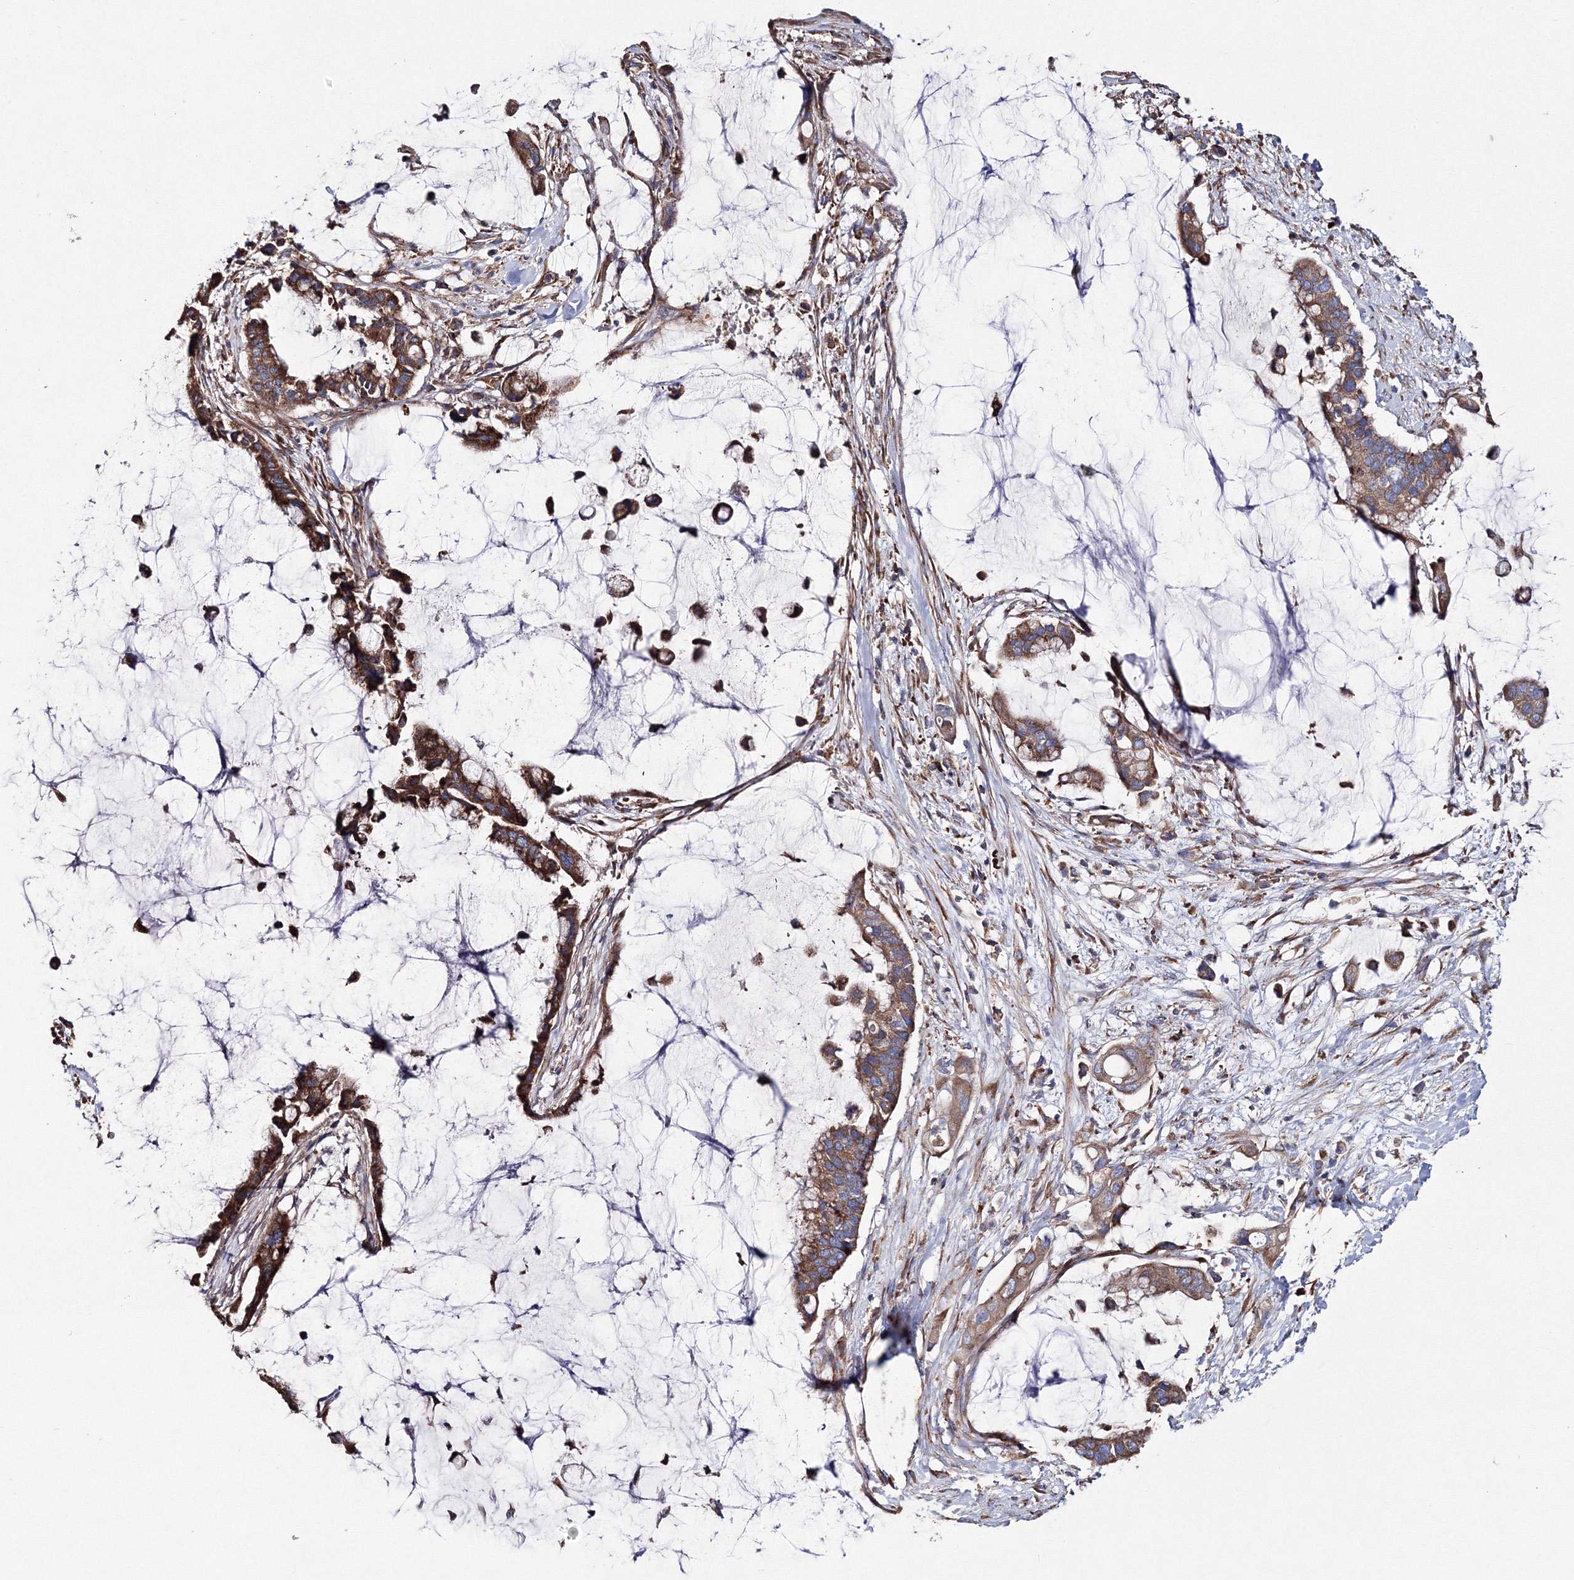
{"staining": {"intensity": "moderate", "quantity": ">75%", "location": "cytoplasmic/membranous"}, "tissue": "pancreatic cancer", "cell_type": "Tumor cells", "image_type": "cancer", "snomed": [{"axis": "morphology", "description": "Adenocarcinoma, NOS"}, {"axis": "topography", "description": "Pancreas"}], "caption": "About >75% of tumor cells in human pancreatic cancer (adenocarcinoma) demonstrate moderate cytoplasmic/membranous protein expression as visualized by brown immunohistochemical staining.", "gene": "VPS8", "patient": {"sex": "male", "age": 41}}